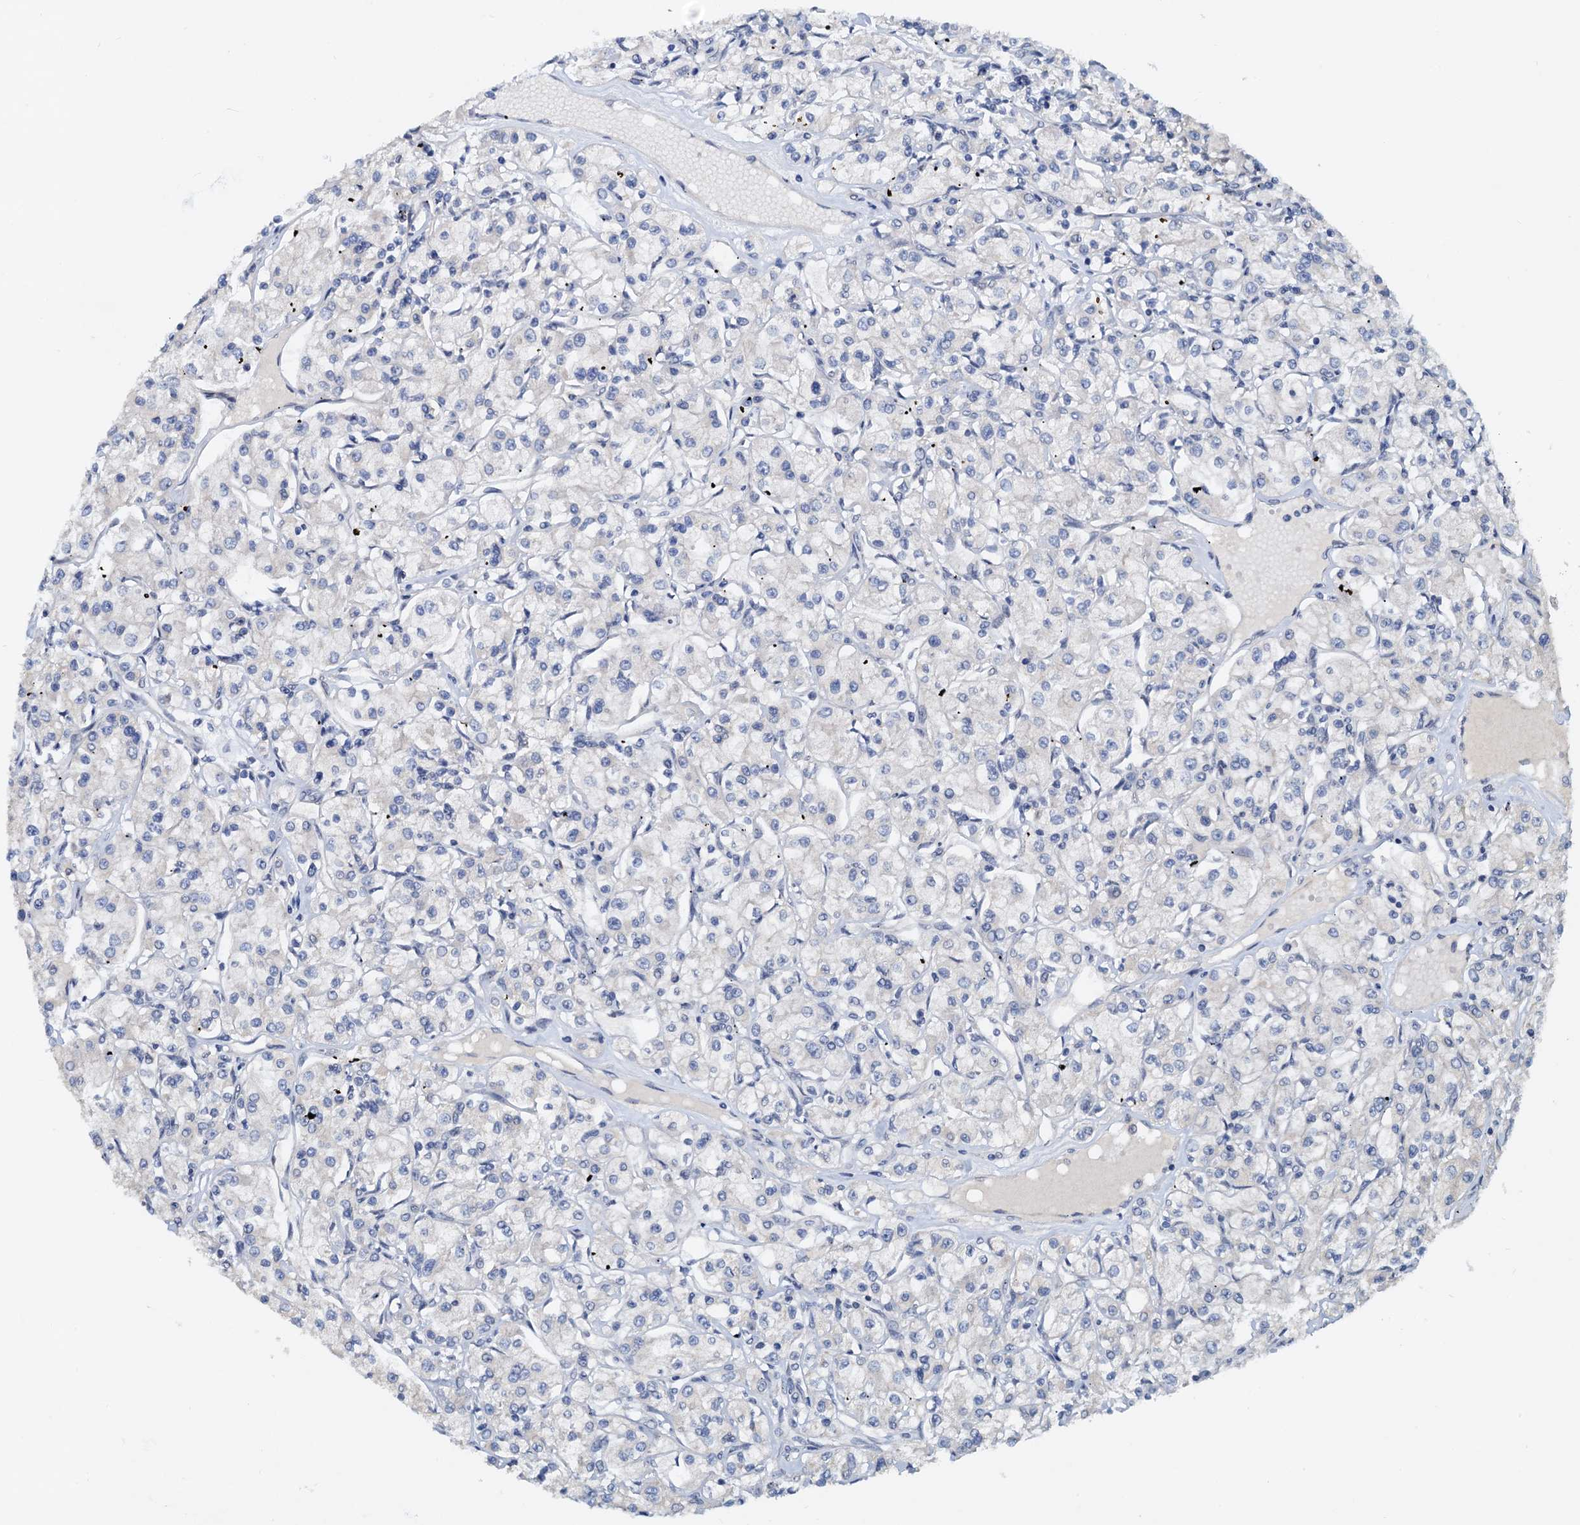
{"staining": {"intensity": "negative", "quantity": "none", "location": "none"}, "tissue": "renal cancer", "cell_type": "Tumor cells", "image_type": "cancer", "snomed": [{"axis": "morphology", "description": "Adenocarcinoma, NOS"}, {"axis": "topography", "description": "Kidney"}], "caption": "Histopathology image shows no significant protein expression in tumor cells of renal adenocarcinoma. (Immunohistochemistry, brightfield microscopy, high magnification).", "gene": "PTGES3", "patient": {"sex": "female", "age": 59}}